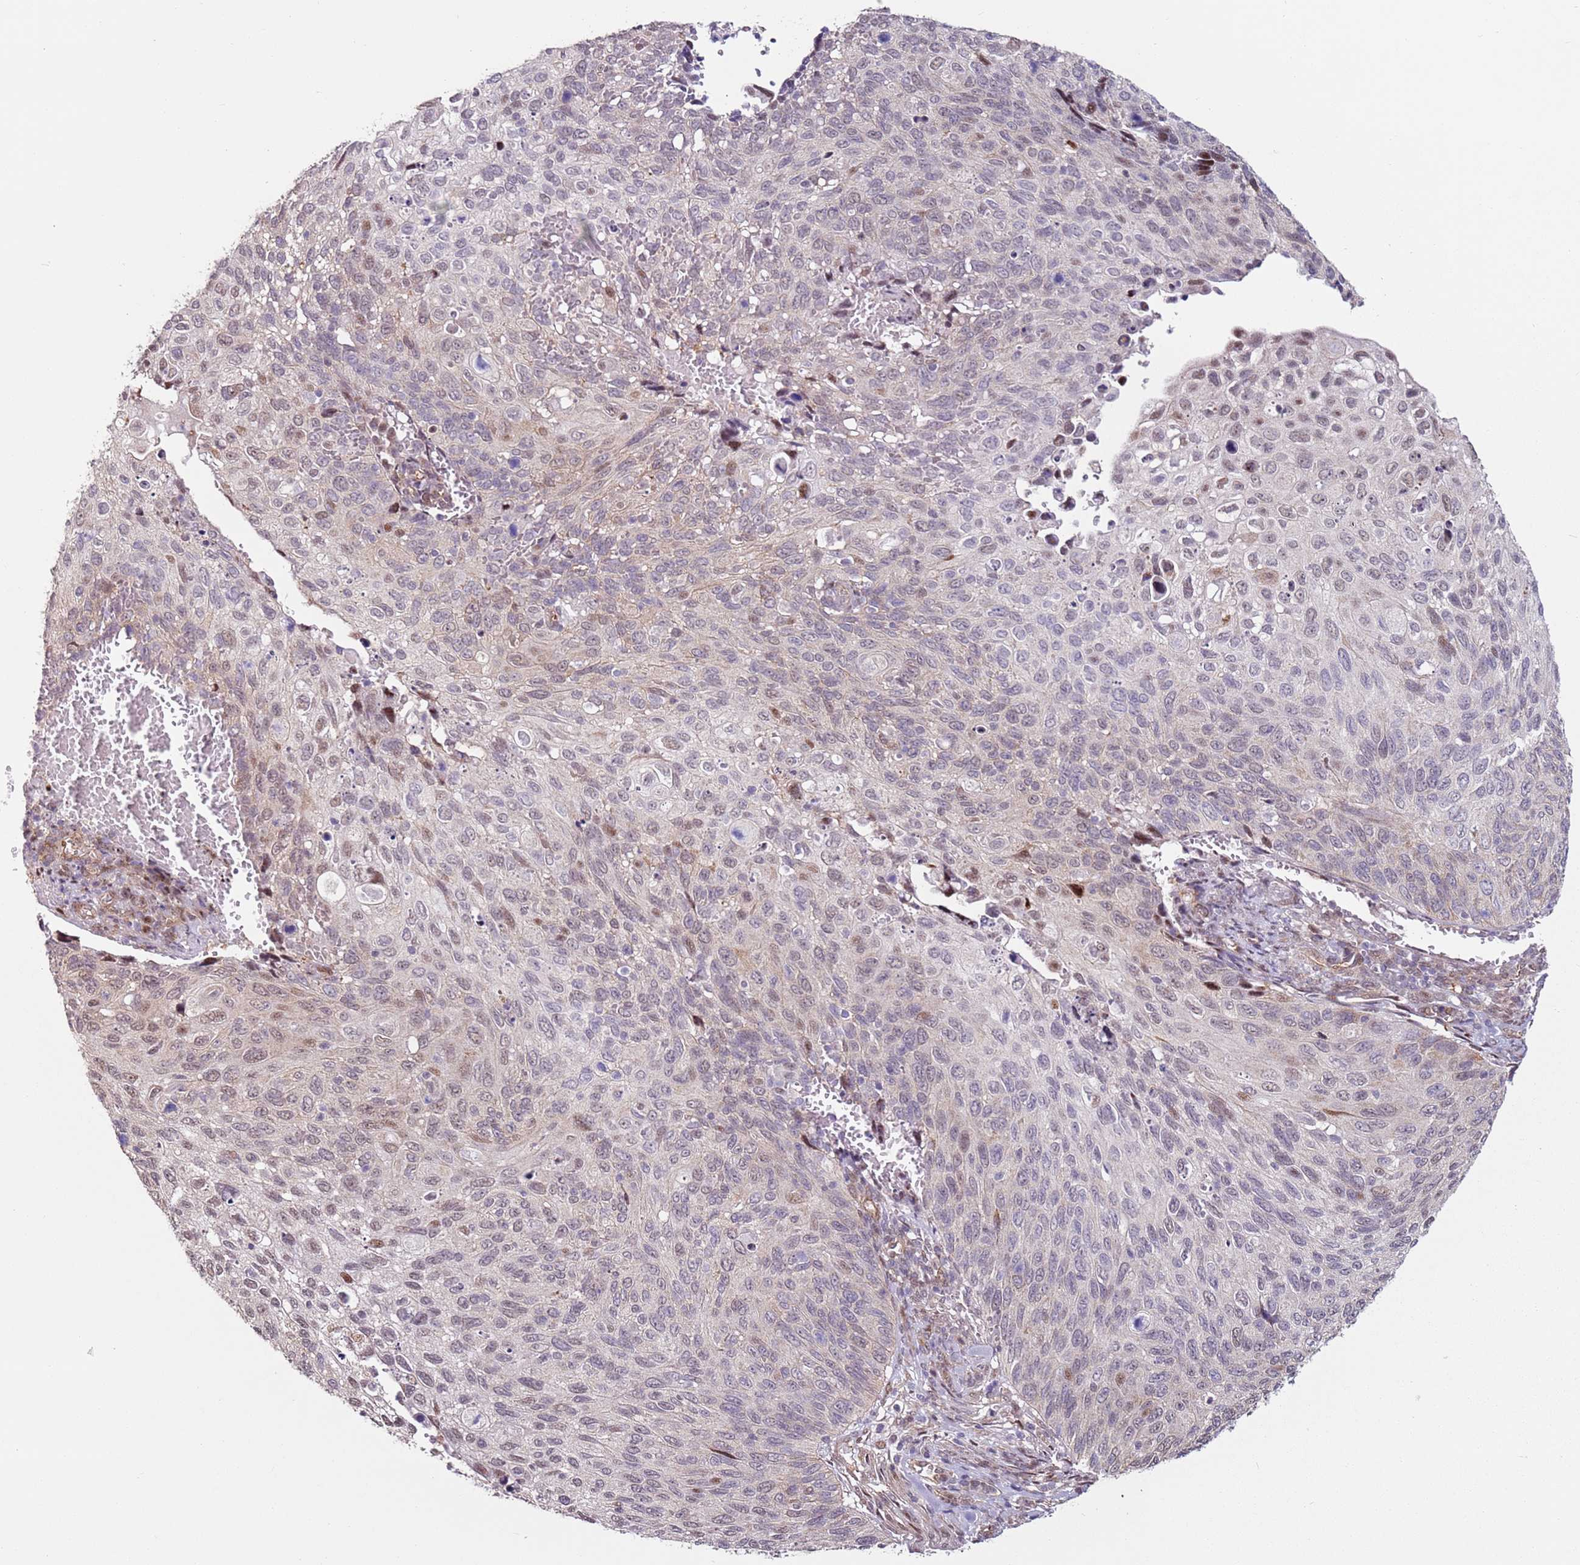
{"staining": {"intensity": "weak", "quantity": "25%-75%", "location": "nuclear"}, "tissue": "cervical cancer", "cell_type": "Tumor cells", "image_type": "cancer", "snomed": [{"axis": "morphology", "description": "Squamous cell carcinoma, NOS"}, {"axis": "topography", "description": "Cervix"}], "caption": "The image reveals staining of cervical cancer (squamous cell carcinoma), revealing weak nuclear protein positivity (brown color) within tumor cells. Nuclei are stained in blue.", "gene": "PSMD4", "patient": {"sex": "female", "age": 70}}